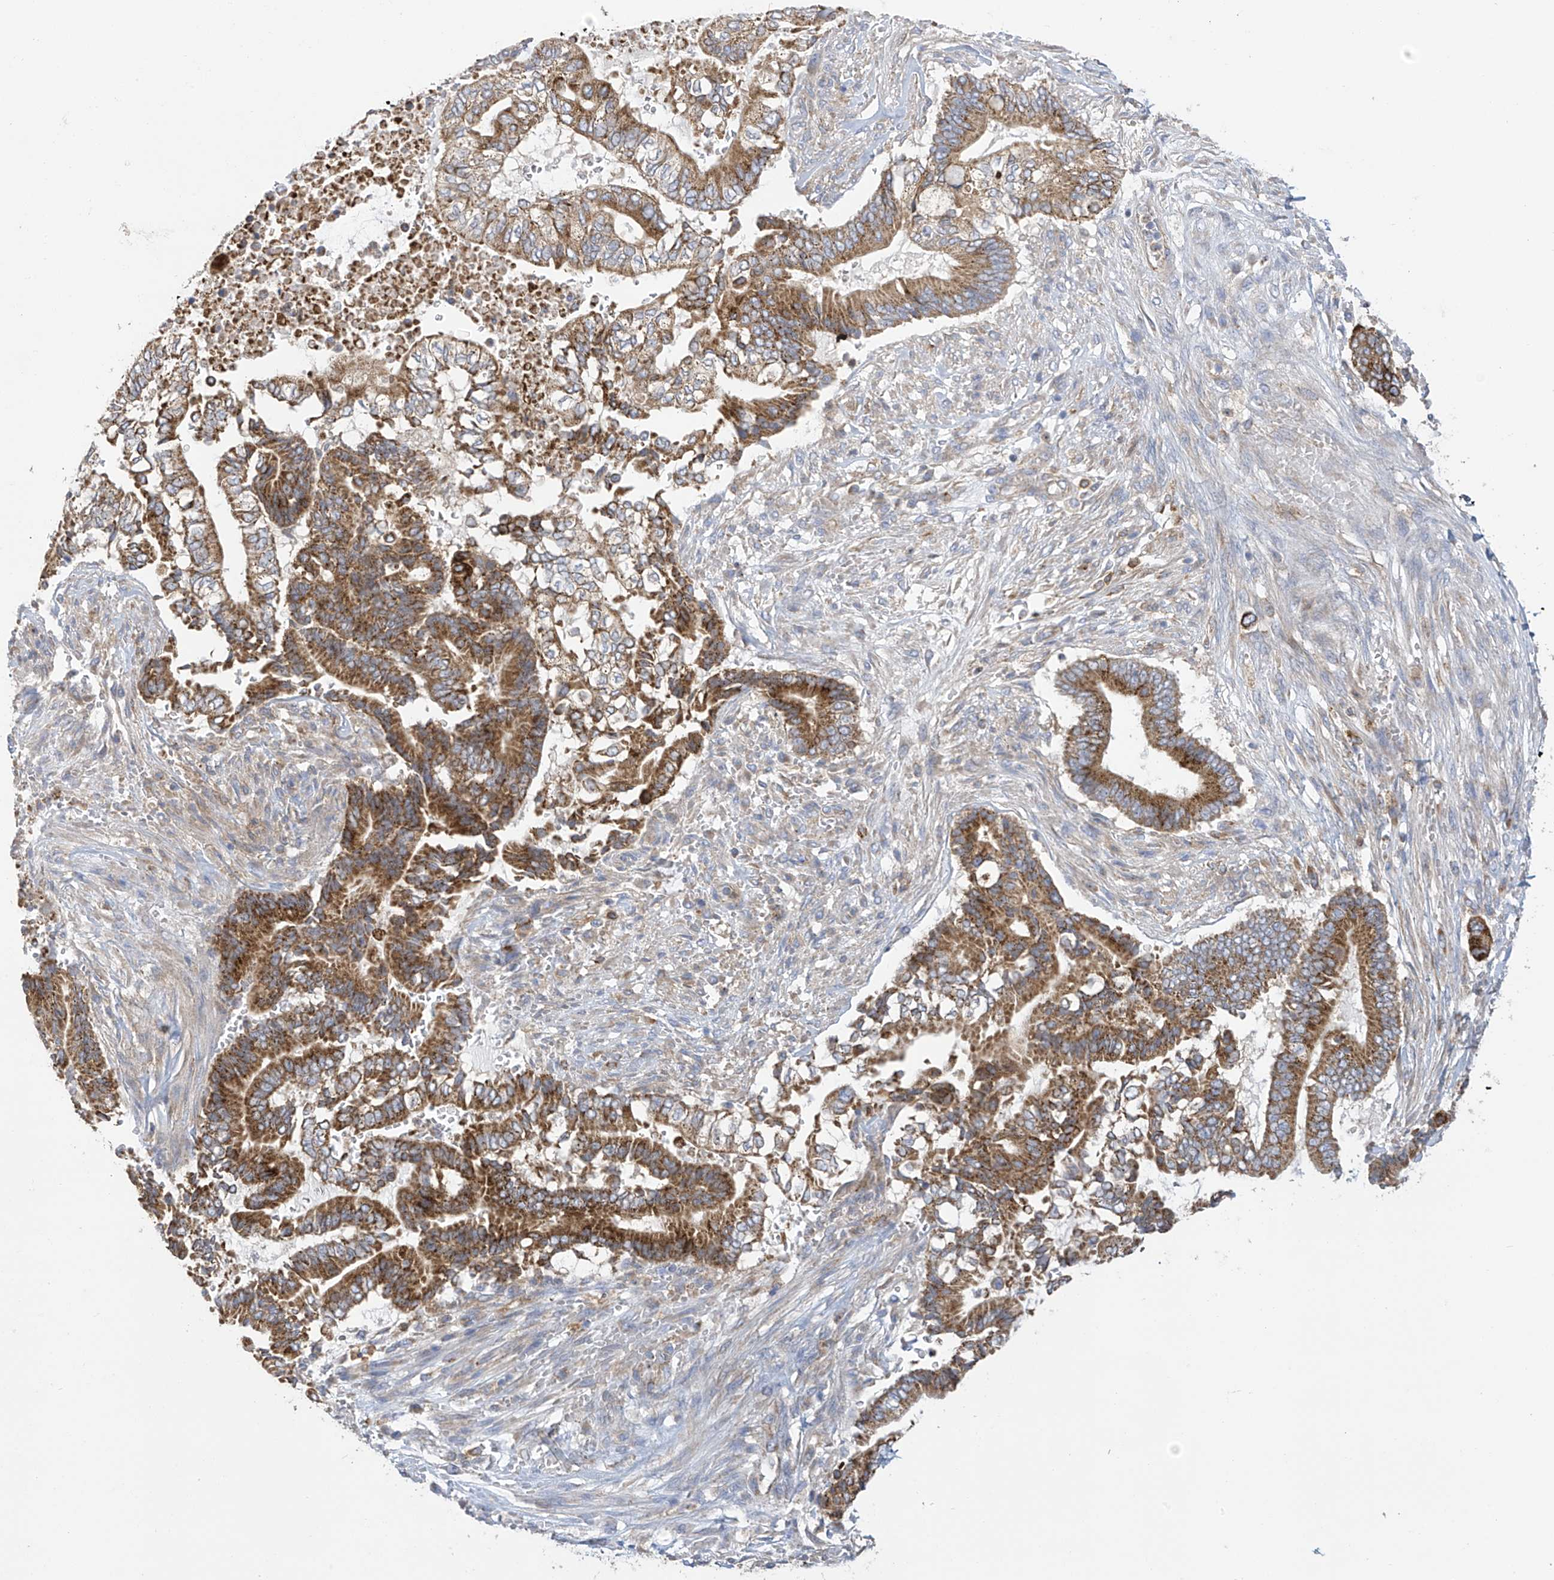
{"staining": {"intensity": "moderate", "quantity": ">75%", "location": "cytoplasmic/membranous"}, "tissue": "pancreatic cancer", "cell_type": "Tumor cells", "image_type": "cancer", "snomed": [{"axis": "morphology", "description": "Adenocarcinoma, NOS"}, {"axis": "topography", "description": "Pancreas"}], "caption": "Tumor cells reveal moderate cytoplasmic/membranous positivity in about >75% of cells in pancreatic adenocarcinoma. (DAB (3,3'-diaminobenzidine) = brown stain, brightfield microscopy at high magnification).", "gene": "ITM2B", "patient": {"sex": "male", "age": 68}}